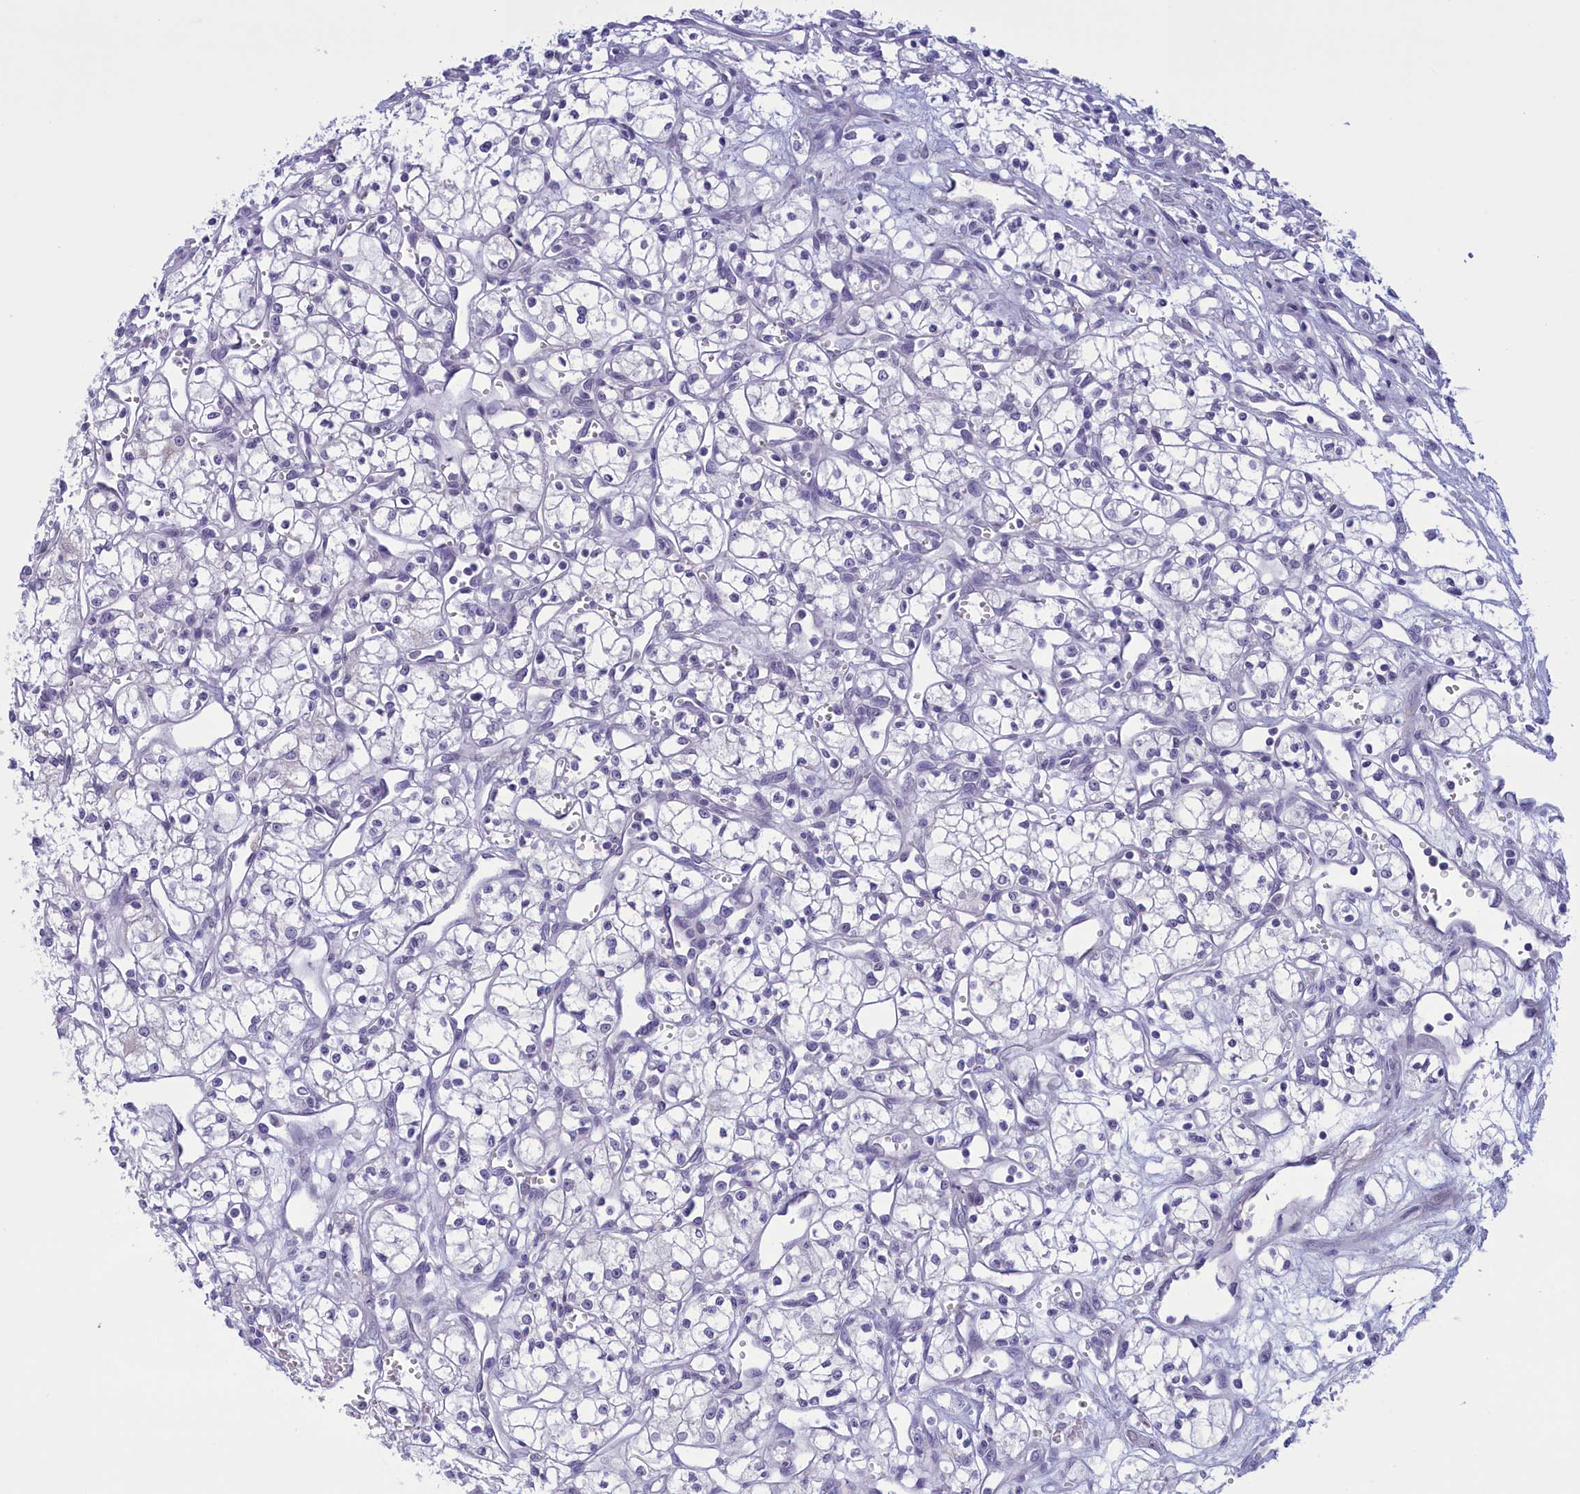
{"staining": {"intensity": "negative", "quantity": "none", "location": "none"}, "tissue": "renal cancer", "cell_type": "Tumor cells", "image_type": "cancer", "snomed": [{"axis": "morphology", "description": "Adenocarcinoma, NOS"}, {"axis": "topography", "description": "Kidney"}], "caption": "DAB (3,3'-diaminobenzidine) immunohistochemical staining of renal cancer (adenocarcinoma) shows no significant positivity in tumor cells.", "gene": "ELOA2", "patient": {"sex": "male", "age": 59}}